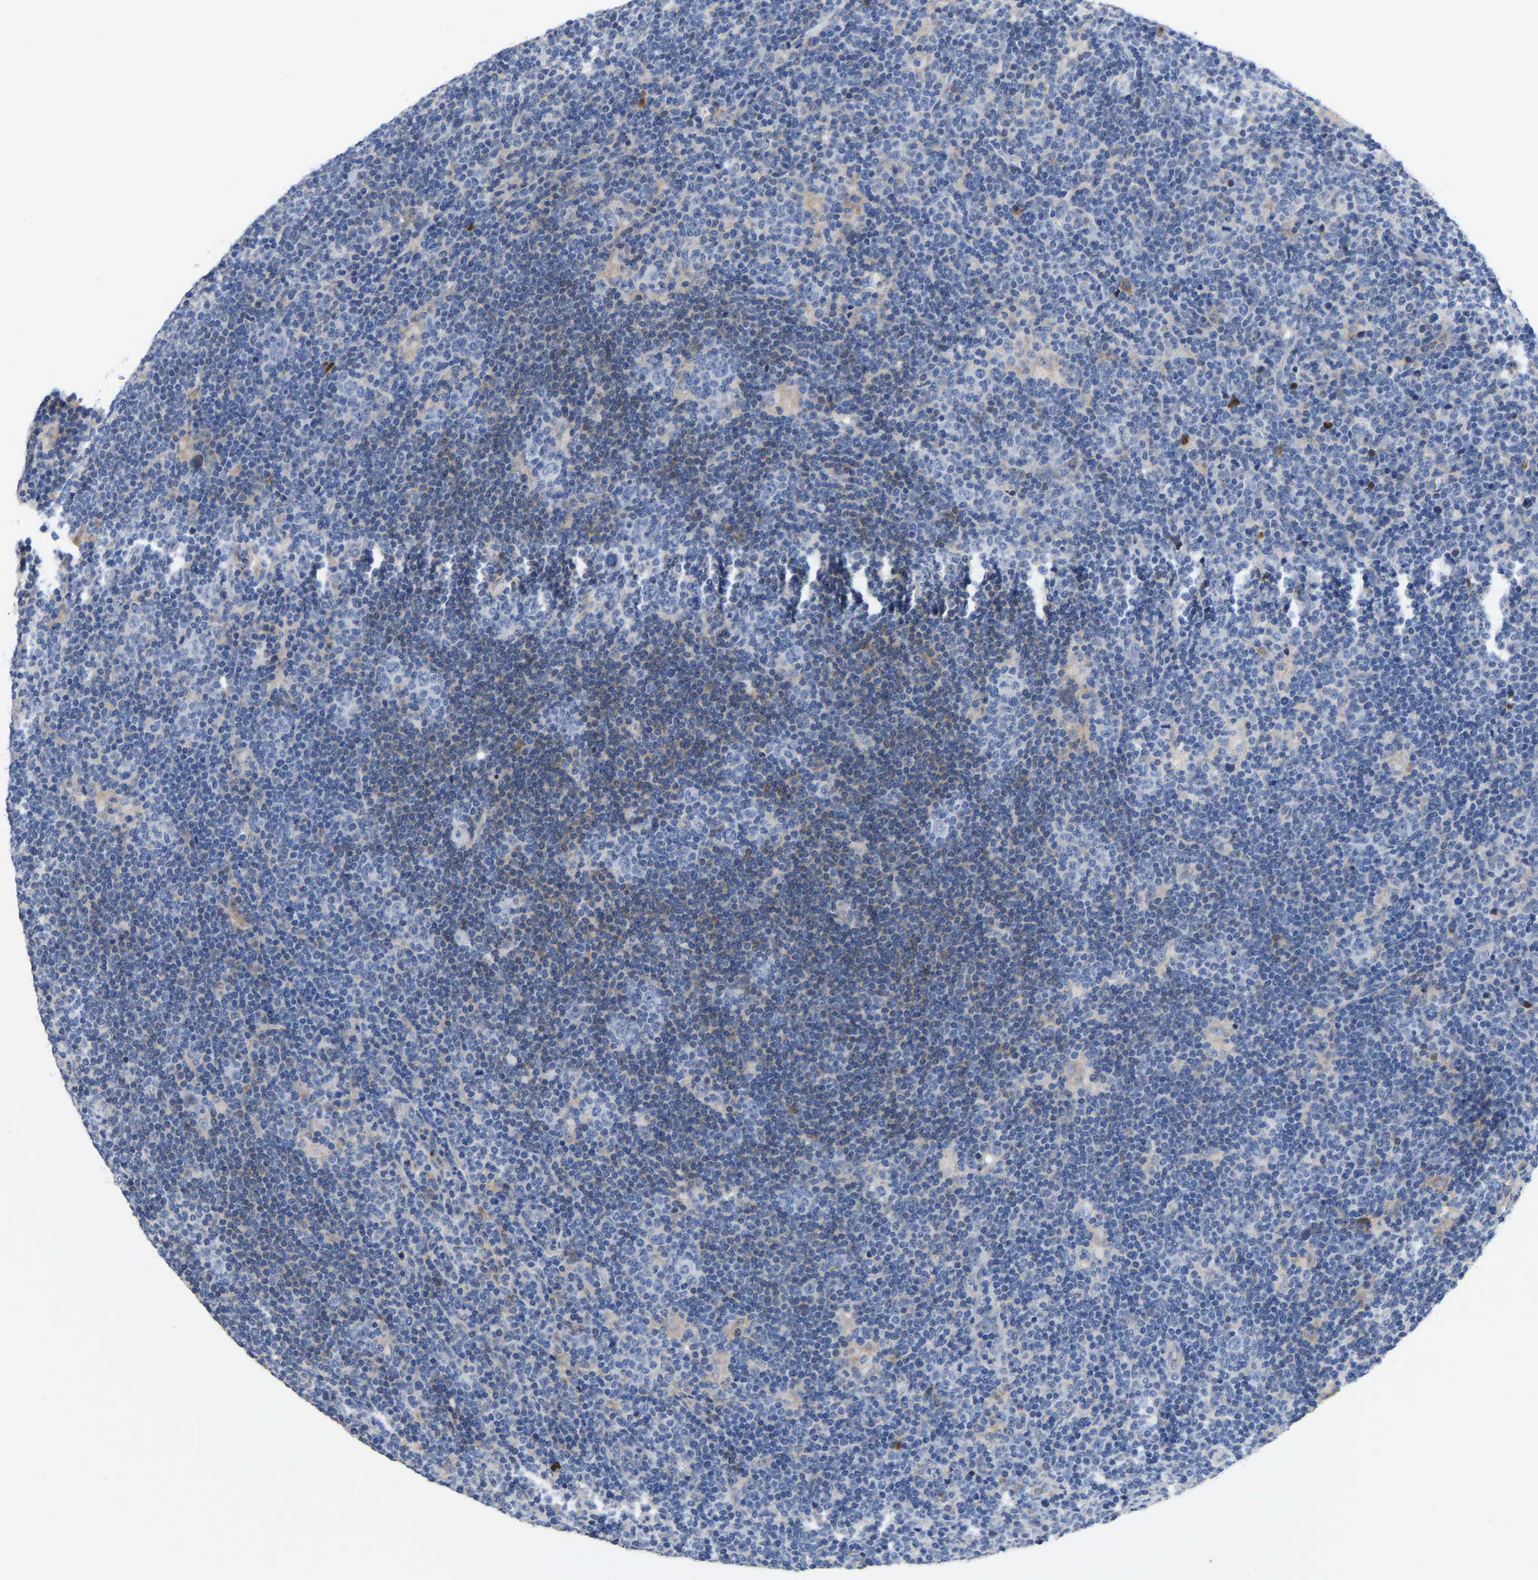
{"staining": {"intensity": "negative", "quantity": "none", "location": "none"}, "tissue": "lymphoma", "cell_type": "Tumor cells", "image_type": "cancer", "snomed": [{"axis": "morphology", "description": "Hodgkin's disease, NOS"}, {"axis": "topography", "description": "Lymph node"}], "caption": "Tumor cells show no significant protein expression in lymphoma. The staining is performed using DAB brown chromogen with nuclei counter-stained in using hematoxylin.", "gene": "FGF18", "patient": {"sex": "female", "age": 57}}